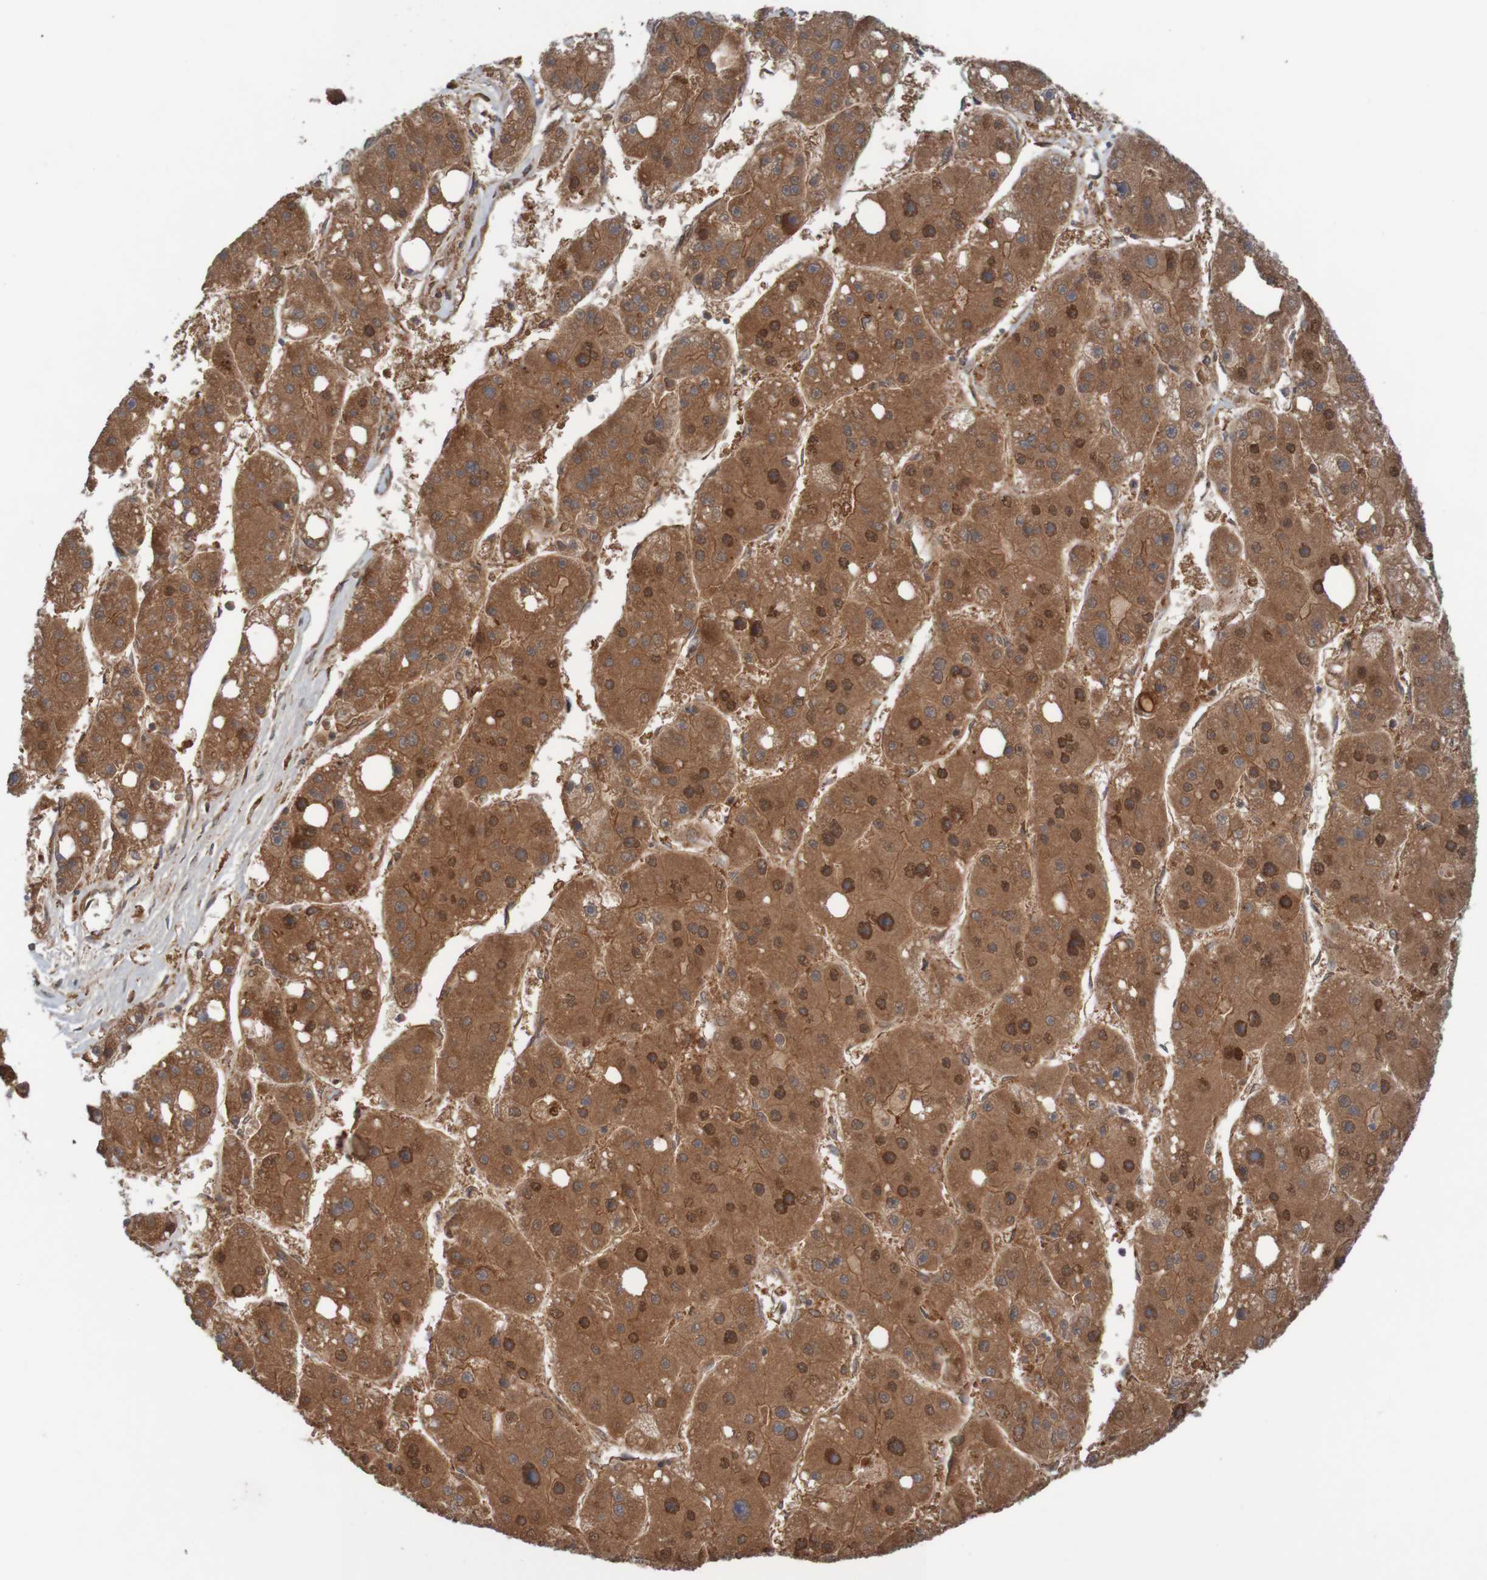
{"staining": {"intensity": "moderate", "quantity": ">75%", "location": "cytoplasmic/membranous,nuclear"}, "tissue": "liver cancer", "cell_type": "Tumor cells", "image_type": "cancer", "snomed": [{"axis": "morphology", "description": "Carcinoma, Hepatocellular, NOS"}, {"axis": "topography", "description": "Liver"}], "caption": "The histopathology image shows staining of hepatocellular carcinoma (liver), revealing moderate cytoplasmic/membranous and nuclear protein expression (brown color) within tumor cells. (Brightfield microscopy of DAB IHC at high magnification).", "gene": "ARHGEF11", "patient": {"sex": "female", "age": 61}}